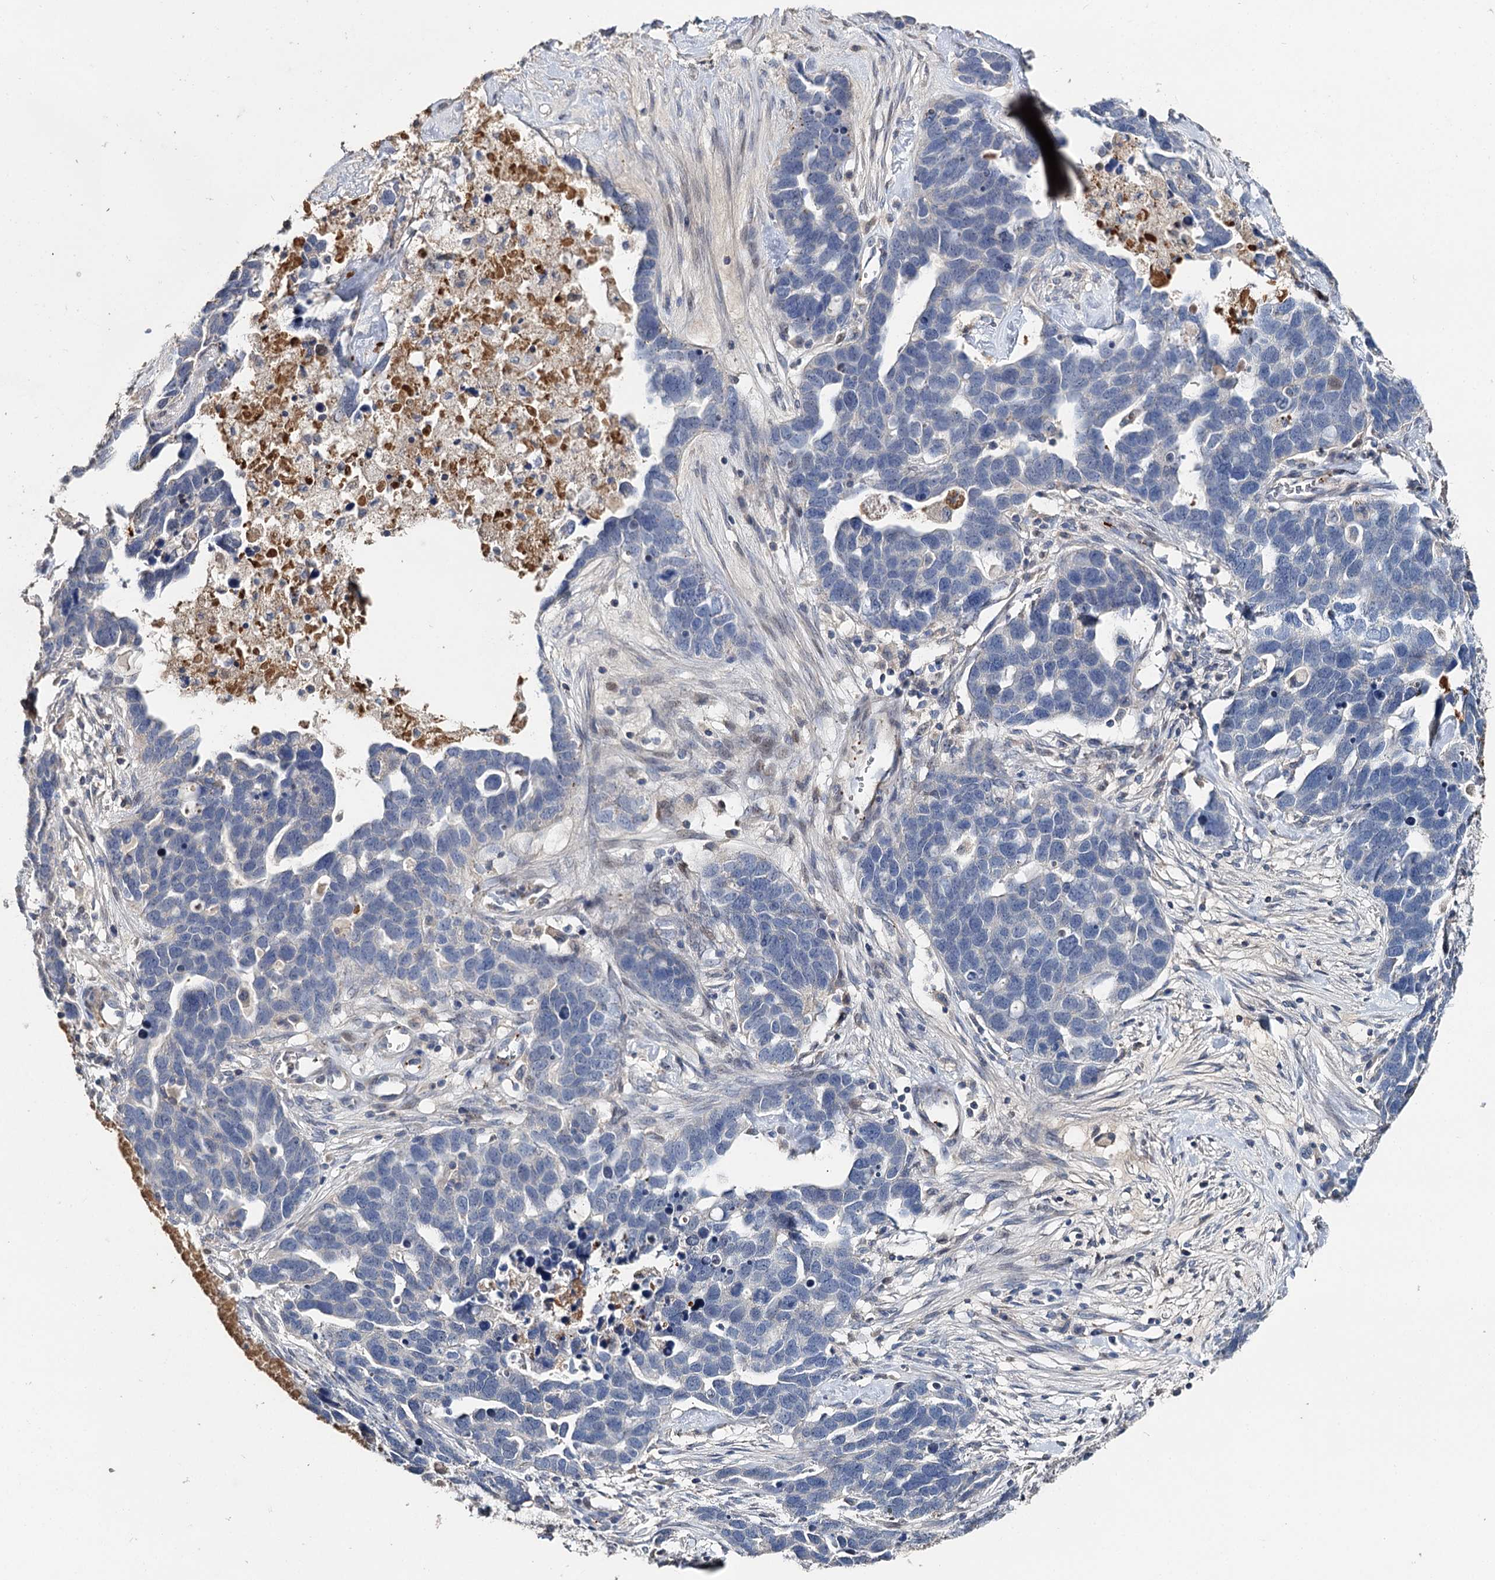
{"staining": {"intensity": "negative", "quantity": "none", "location": "none"}, "tissue": "ovarian cancer", "cell_type": "Tumor cells", "image_type": "cancer", "snomed": [{"axis": "morphology", "description": "Cystadenocarcinoma, serous, NOS"}, {"axis": "topography", "description": "Ovary"}], "caption": "Histopathology image shows no significant protein expression in tumor cells of ovarian serous cystadenocarcinoma. (Stains: DAB (3,3'-diaminobenzidine) IHC with hematoxylin counter stain, Microscopy: brightfield microscopy at high magnification).", "gene": "DNAH6", "patient": {"sex": "female", "age": 54}}